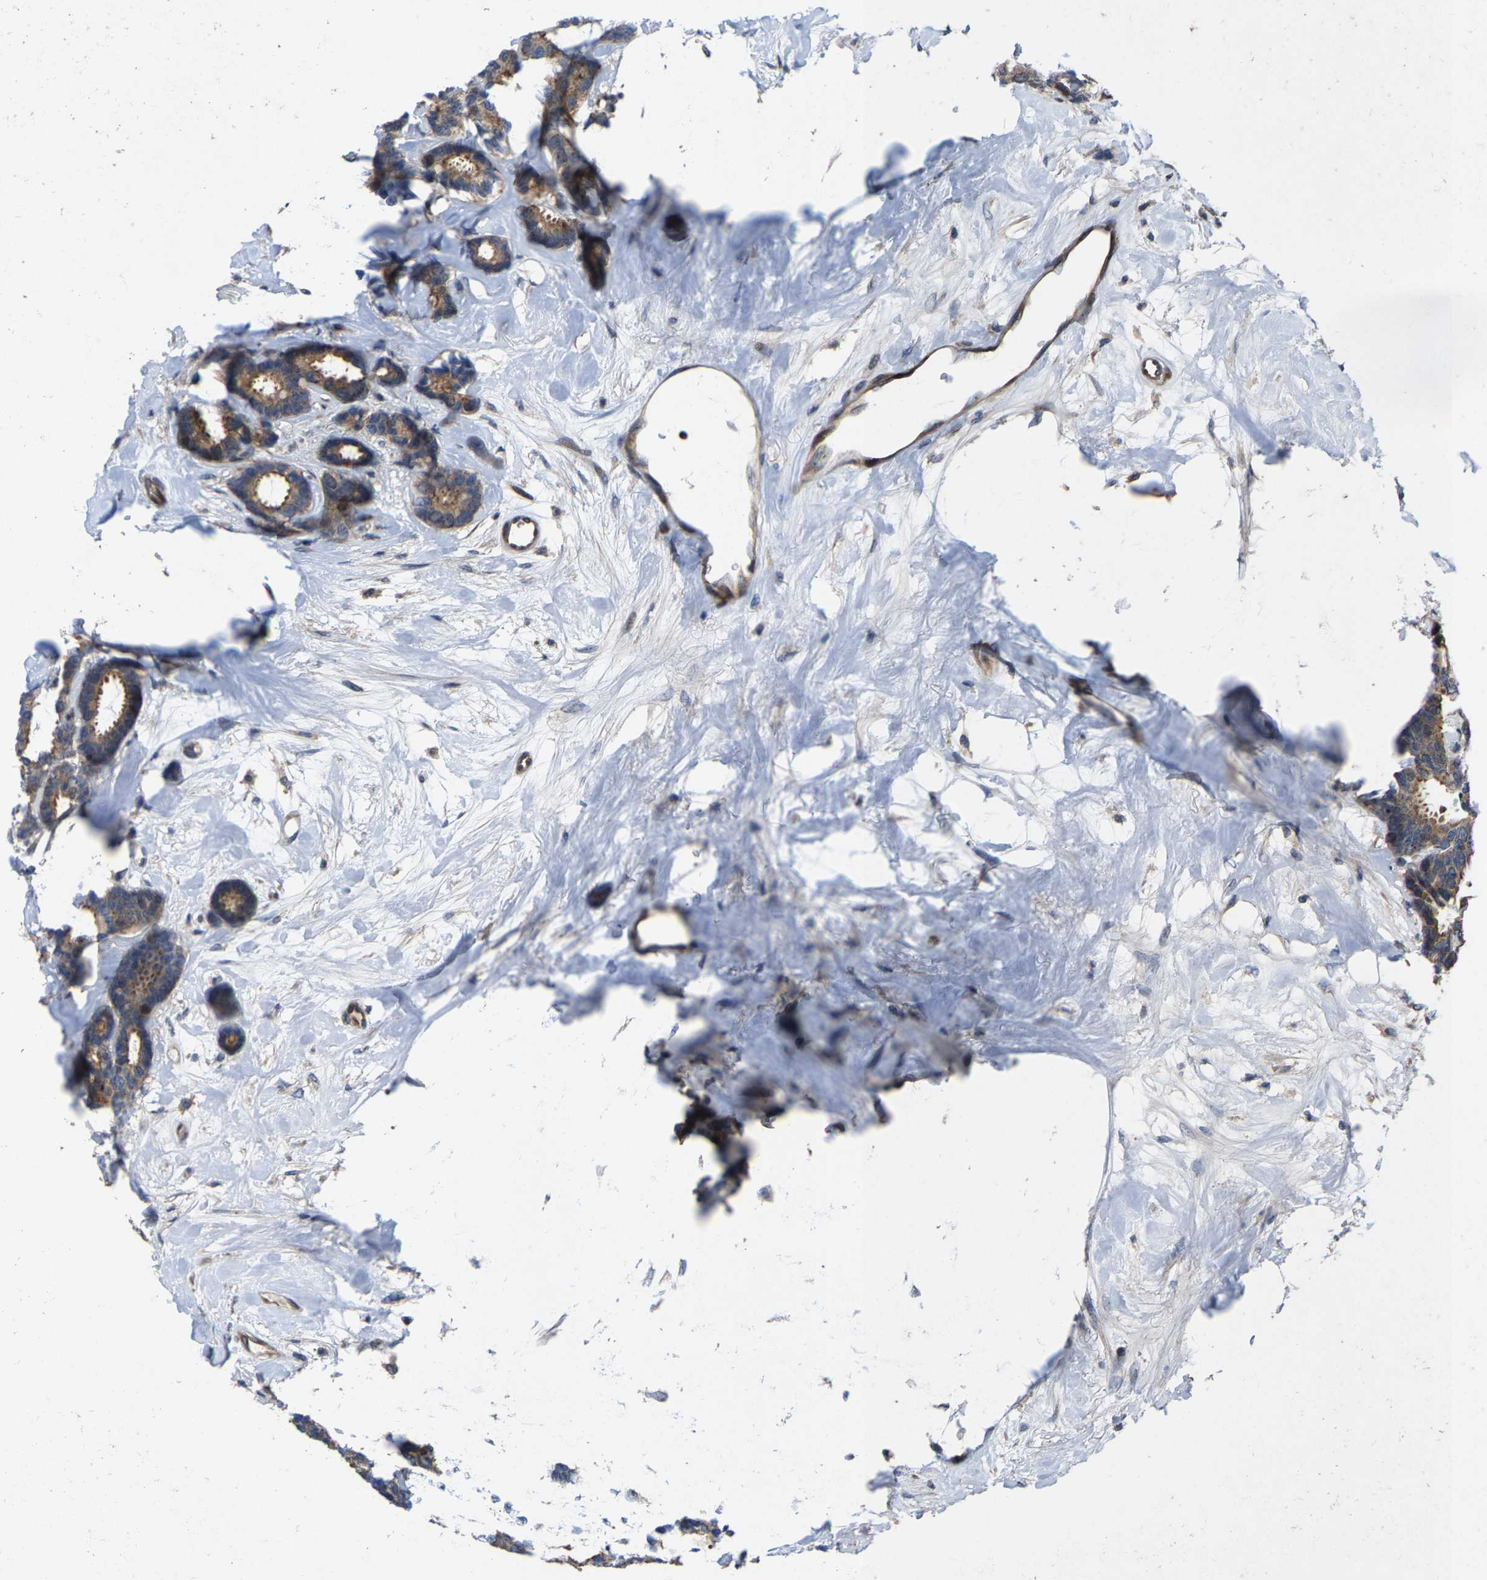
{"staining": {"intensity": "moderate", "quantity": ">75%", "location": "cytoplasmic/membranous"}, "tissue": "breast cancer", "cell_type": "Tumor cells", "image_type": "cancer", "snomed": [{"axis": "morphology", "description": "Duct carcinoma"}, {"axis": "topography", "description": "Breast"}], "caption": "Immunohistochemistry (IHC) staining of invasive ductal carcinoma (breast), which shows medium levels of moderate cytoplasmic/membranous positivity in about >75% of tumor cells indicating moderate cytoplasmic/membranous protein staining. The staining was performed using DAB (brown) for protein detection and nuclei were counterstained in hematoxylin (blue).", "gene": "HAUS6", "patient": {"sex": "female", "age": 87}}